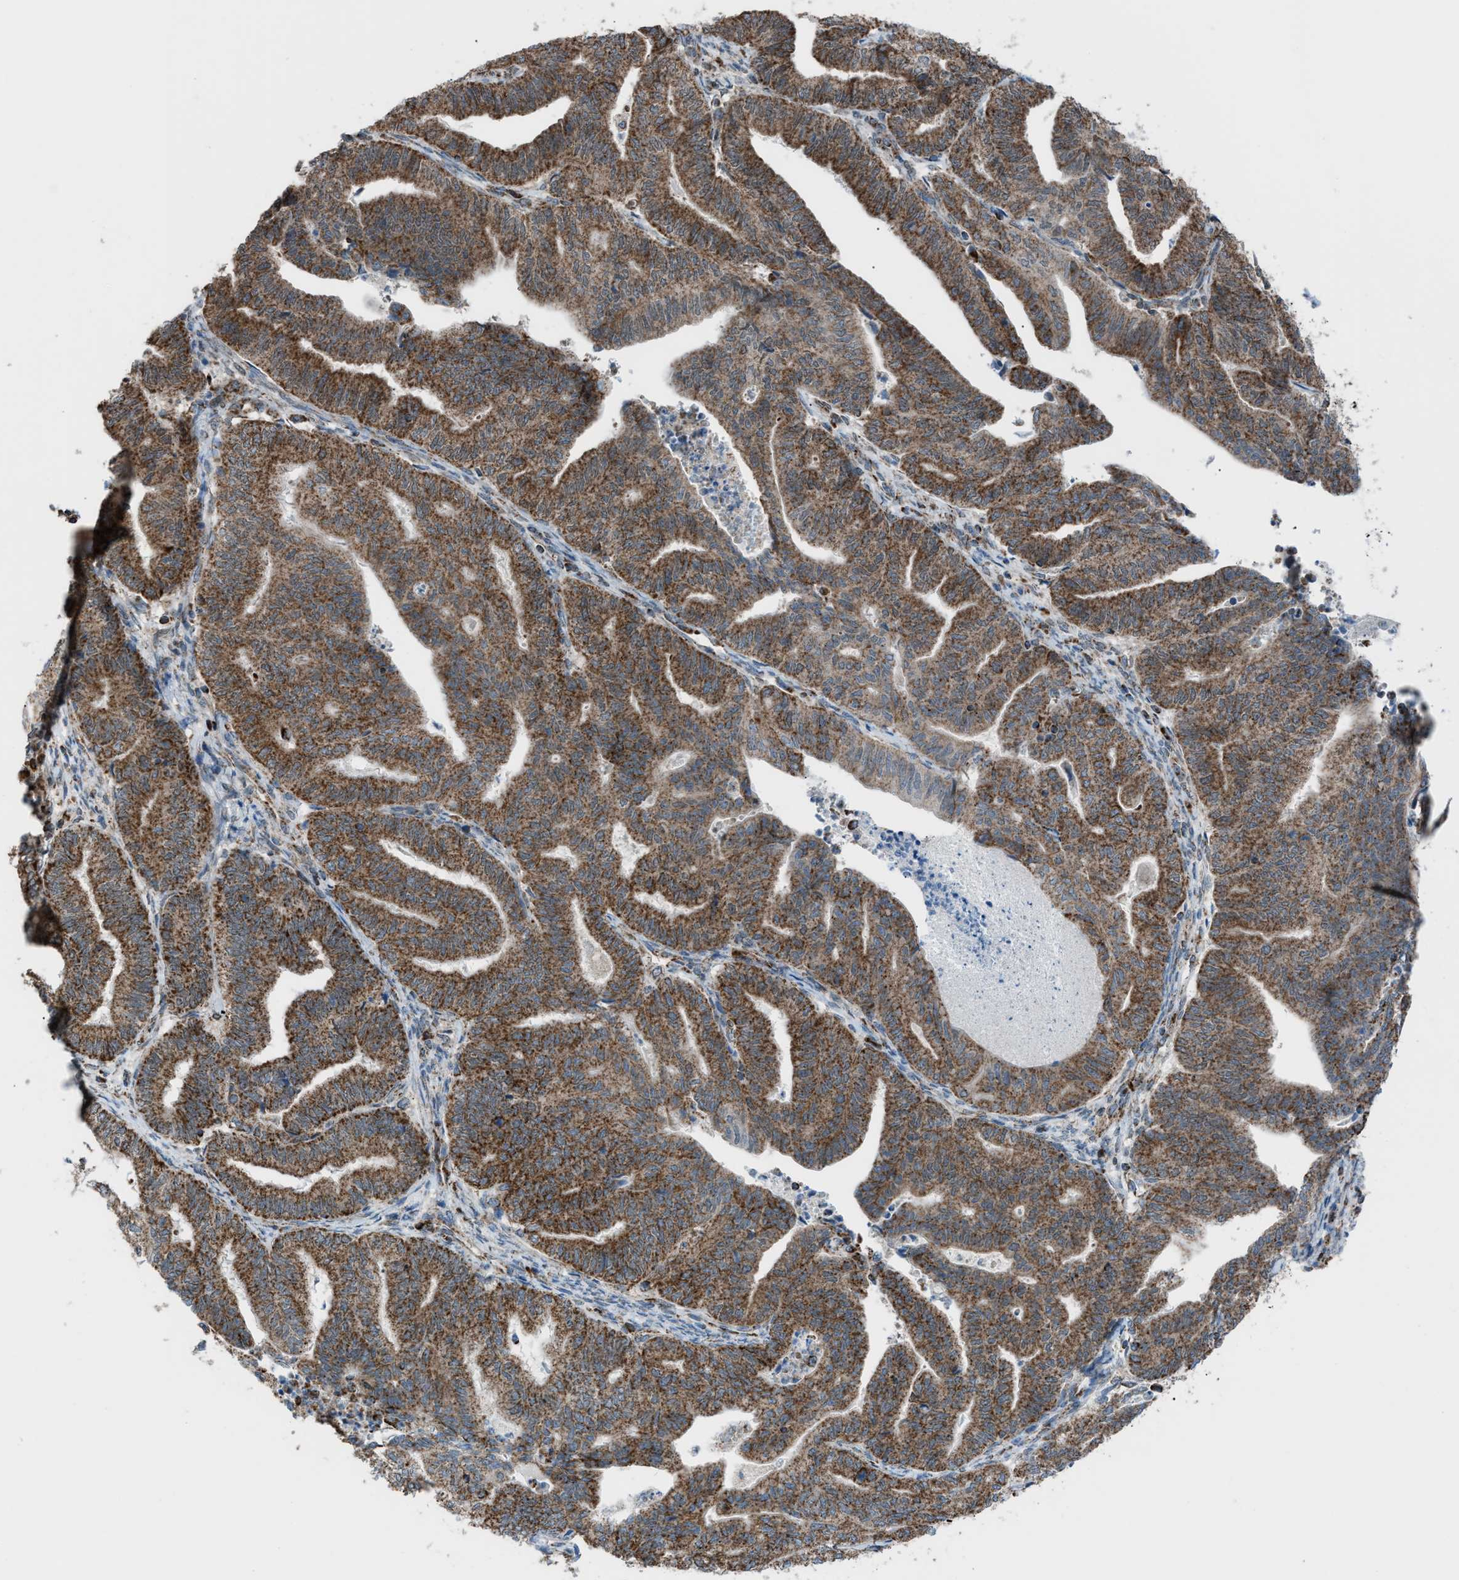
{"staining": {"intensity": "moderate", "quantity": ">75%", "location": "cytoplasmic/membranous"}, "tissue": "endometrial cancer", "cell_type": "Tumor cells", "image_type": "cancer", "snomed": [{"axis": "morphology", "description": "Adenocarcinoma, NOS"}, {"axis": "topography", "description": "Endometrium"}], "caption": "Endometrial cancer stained for a protein (brown) shows moderate cytoplasmic/membranous positive expression in about >75% of tumor cells.", "gene": "SRM", "patient": {"sex": "female", "age": 79}}